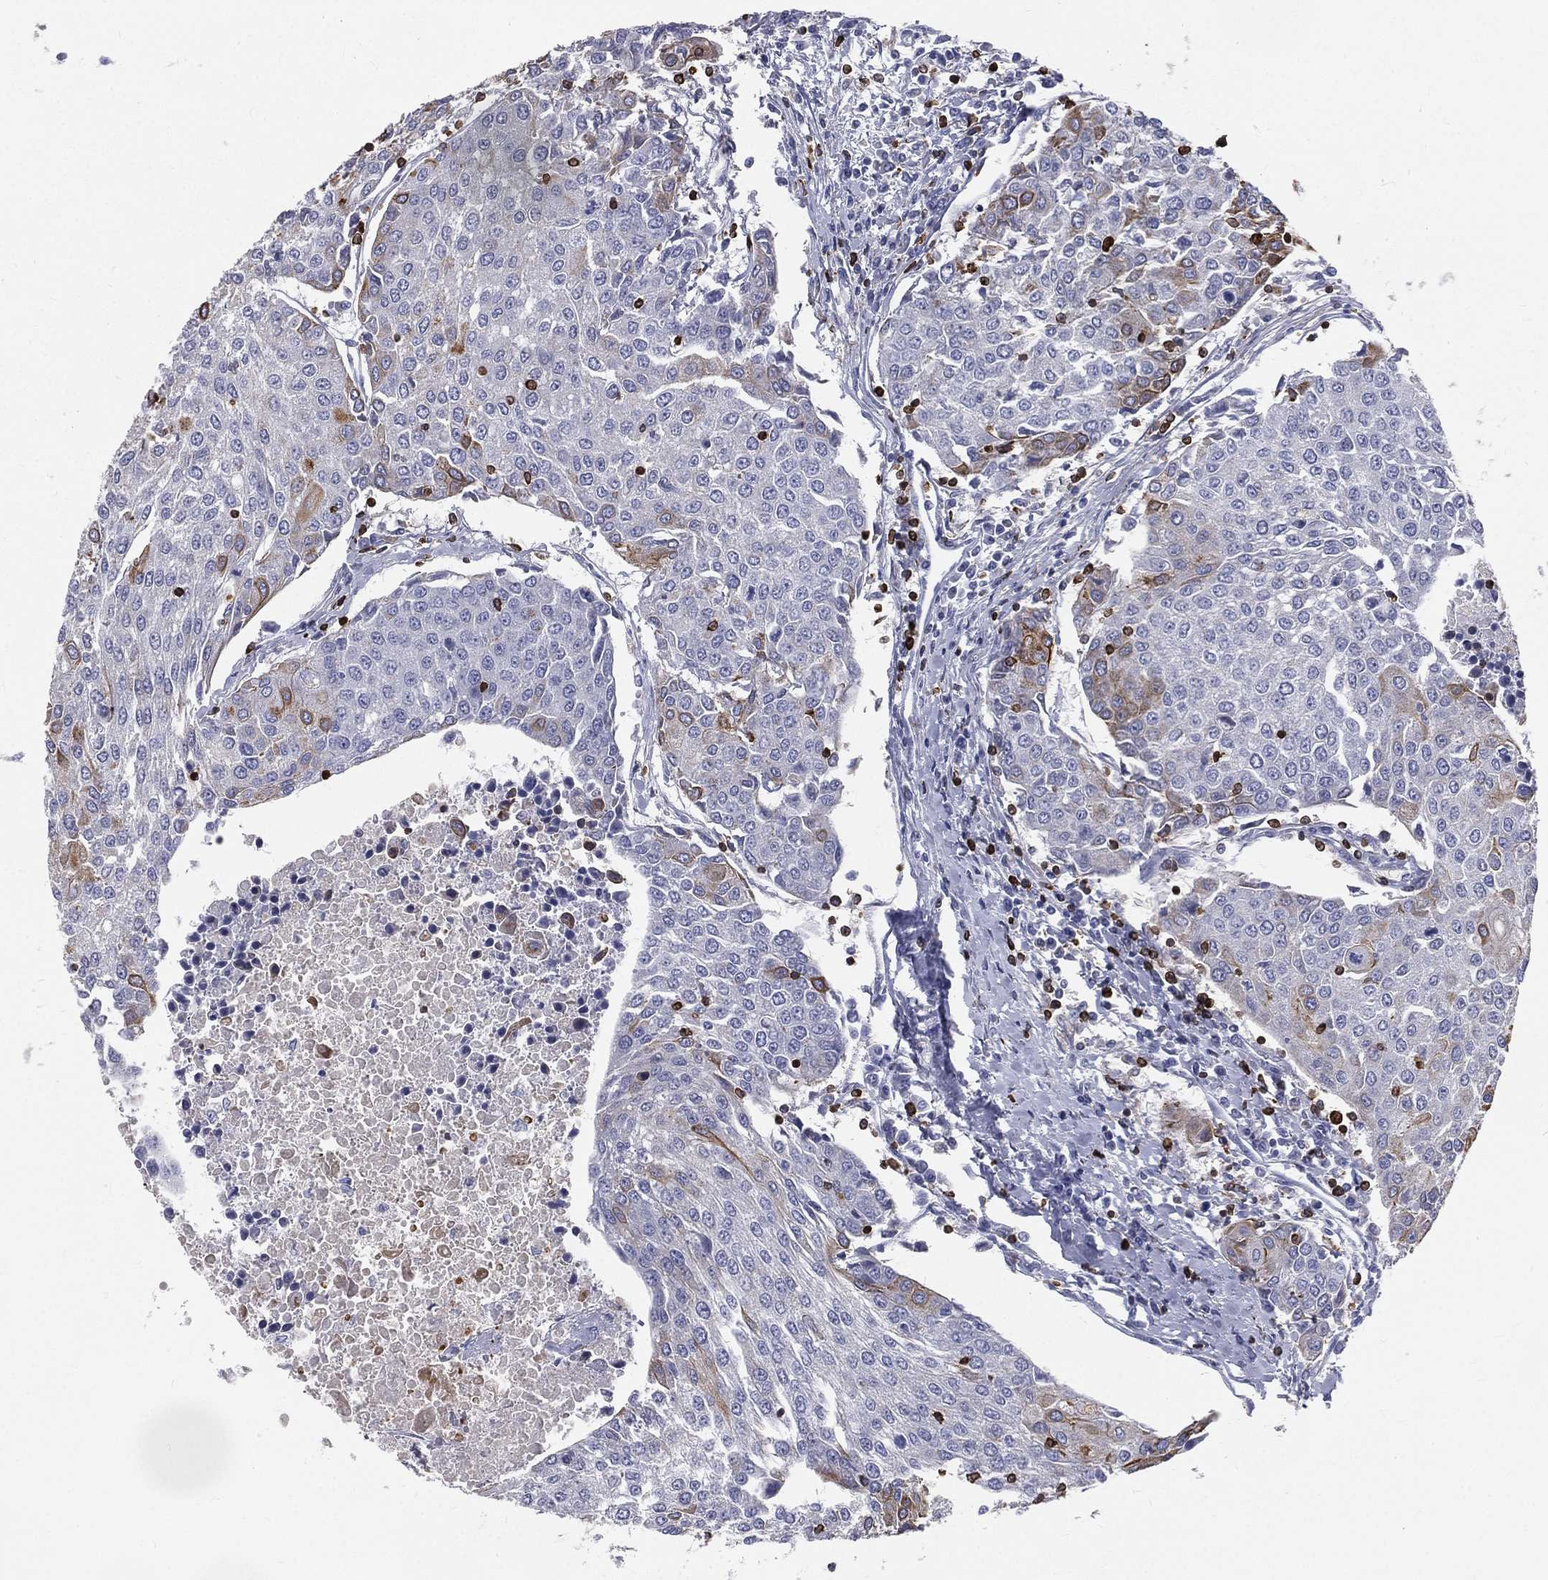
{"staining": {"intensity": "weak", "quantity": "<25%", "location": "cytoplasmic/membranous"}, "tissue": "urothelial cancer", "cell_type": "Tumor cells", "image_type": "cancer", "snomed": [{"axis": "morphology", "description": "Urothelial carcinoma, High grade"}, {"axis": "topography", "description": "Urinary bladder"}], "caption": "High power microscopy histopathology image of an immunohistochemistry (IHC) image of high-grade urothelial carcinoma, revealing no significant expression in tumor cells. (DAB immunohistochemistry visualized using brightfield microscopy, high magnification).", "gene": "CTSW", "patient": {"sex": "female", "age": 85}}